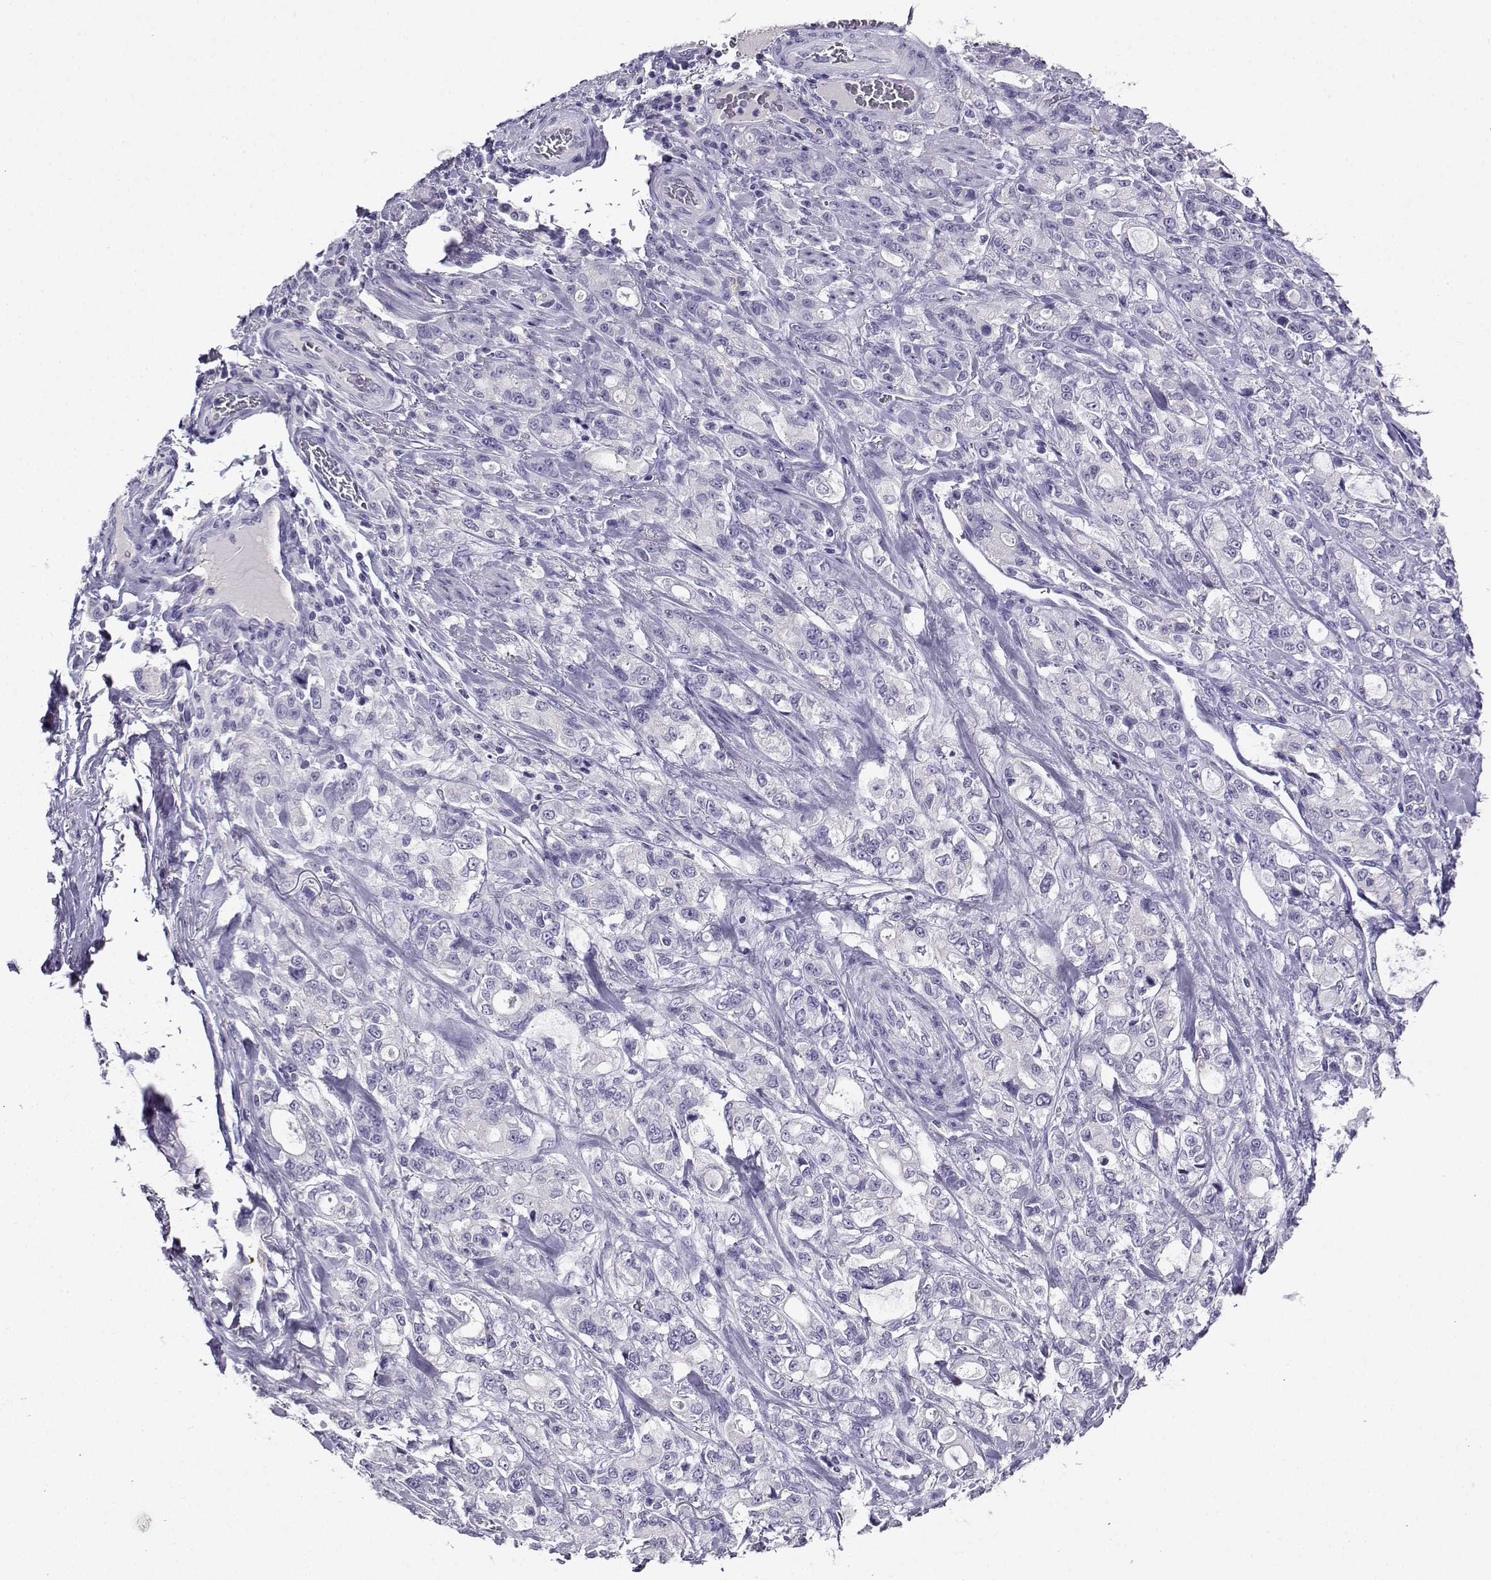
{"staining": {"intensity": "negative", "quantity": "none", "location": "none"}, "tissue": "stomach cancer", "cell_type": "Tumor cells", "image_type": "cancer", "snomed": [{"axis": "morphology", "description": "Adenocarcinoma, NOS"}, {"axis": "topography", "description": "Stomach"}], "caption": "The image demonstrates no staining of tumor cells in stomach adenocarcinoma.", "gene": "LINGO1", "patient": {"sex": "male", "age": 63}}